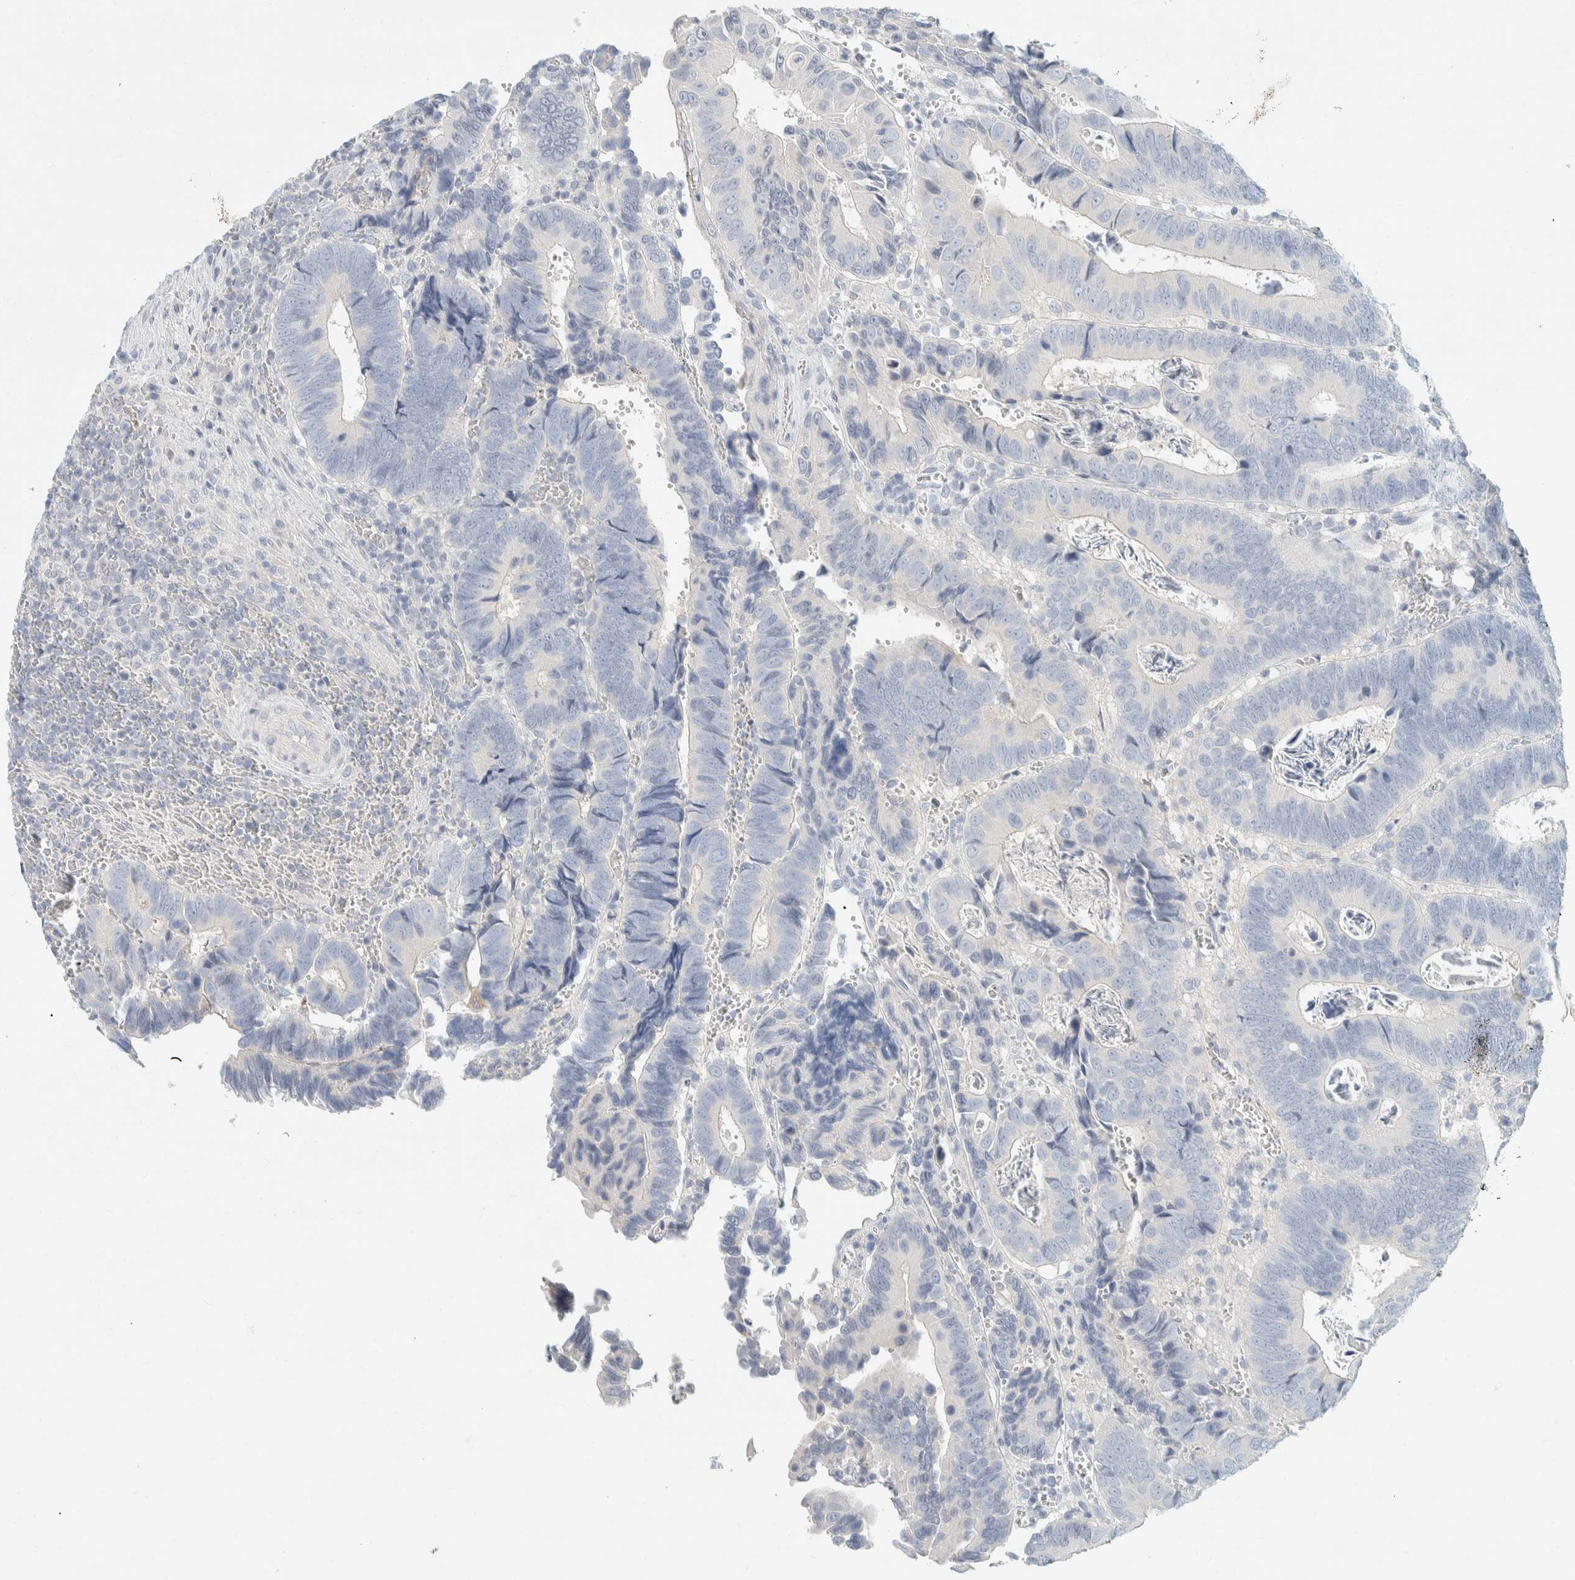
{"staining": {"intensity": "negative", "quantity": "none", "location": "none"}, "tissue": "colorectal cancer", "cell_type": "Tumor cells", "image_type": "cancer", "snomed": [{"axis": "morphology", "description": "Inflammation, NOS"}, {"axis": "morphology", "description": "Adenocarcinoma, NOS"}, {"axis": "topography", "description": "Colon"}], "caption": "Immunohistochemical staining of human colorectal cancer (adenocarcinoma) reveals no significant positivity in tumor cells. Nuclei are stained in blue.", "gene": "ALOX12B", "patient": {"sex": "male", "age": 72}}